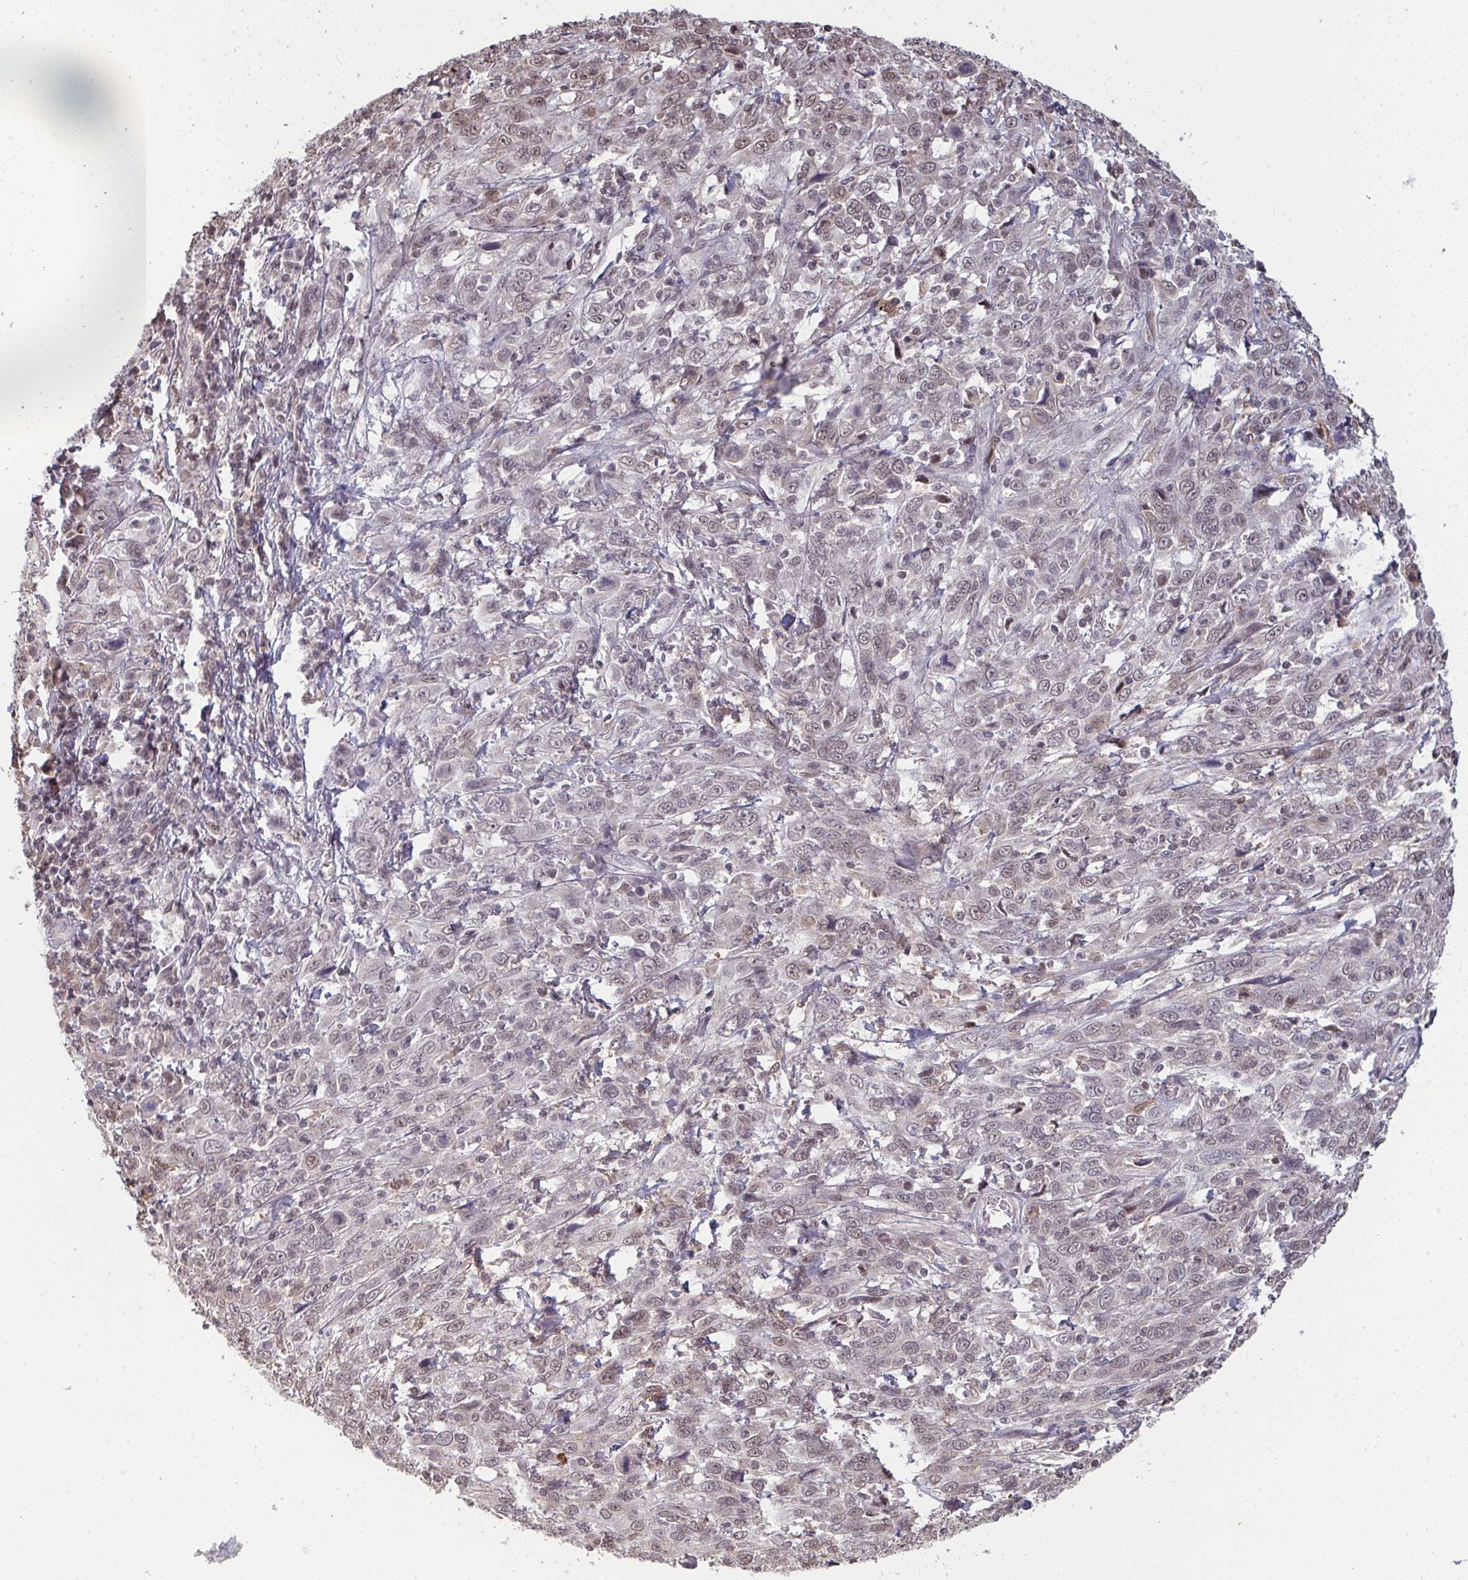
{"staining": {"intensity": "weak", "quantity": "<25%", "location": "nuclear"}, "tissue": "cervical cancer", "cell_type": "Tumor cells", "image_type": "cancer", "snomed": [{"axis": "morphology", "description": "Squamous cell carcinoma, NOS"}, {"axis": "topography", "description": "Cervix"}], "caption": "There is no significant staining in tumor cells of cervical cancer (squamous cell carcinoma).", "gene": "SAP30", "patient": {"sex": "female", "age": 46}}